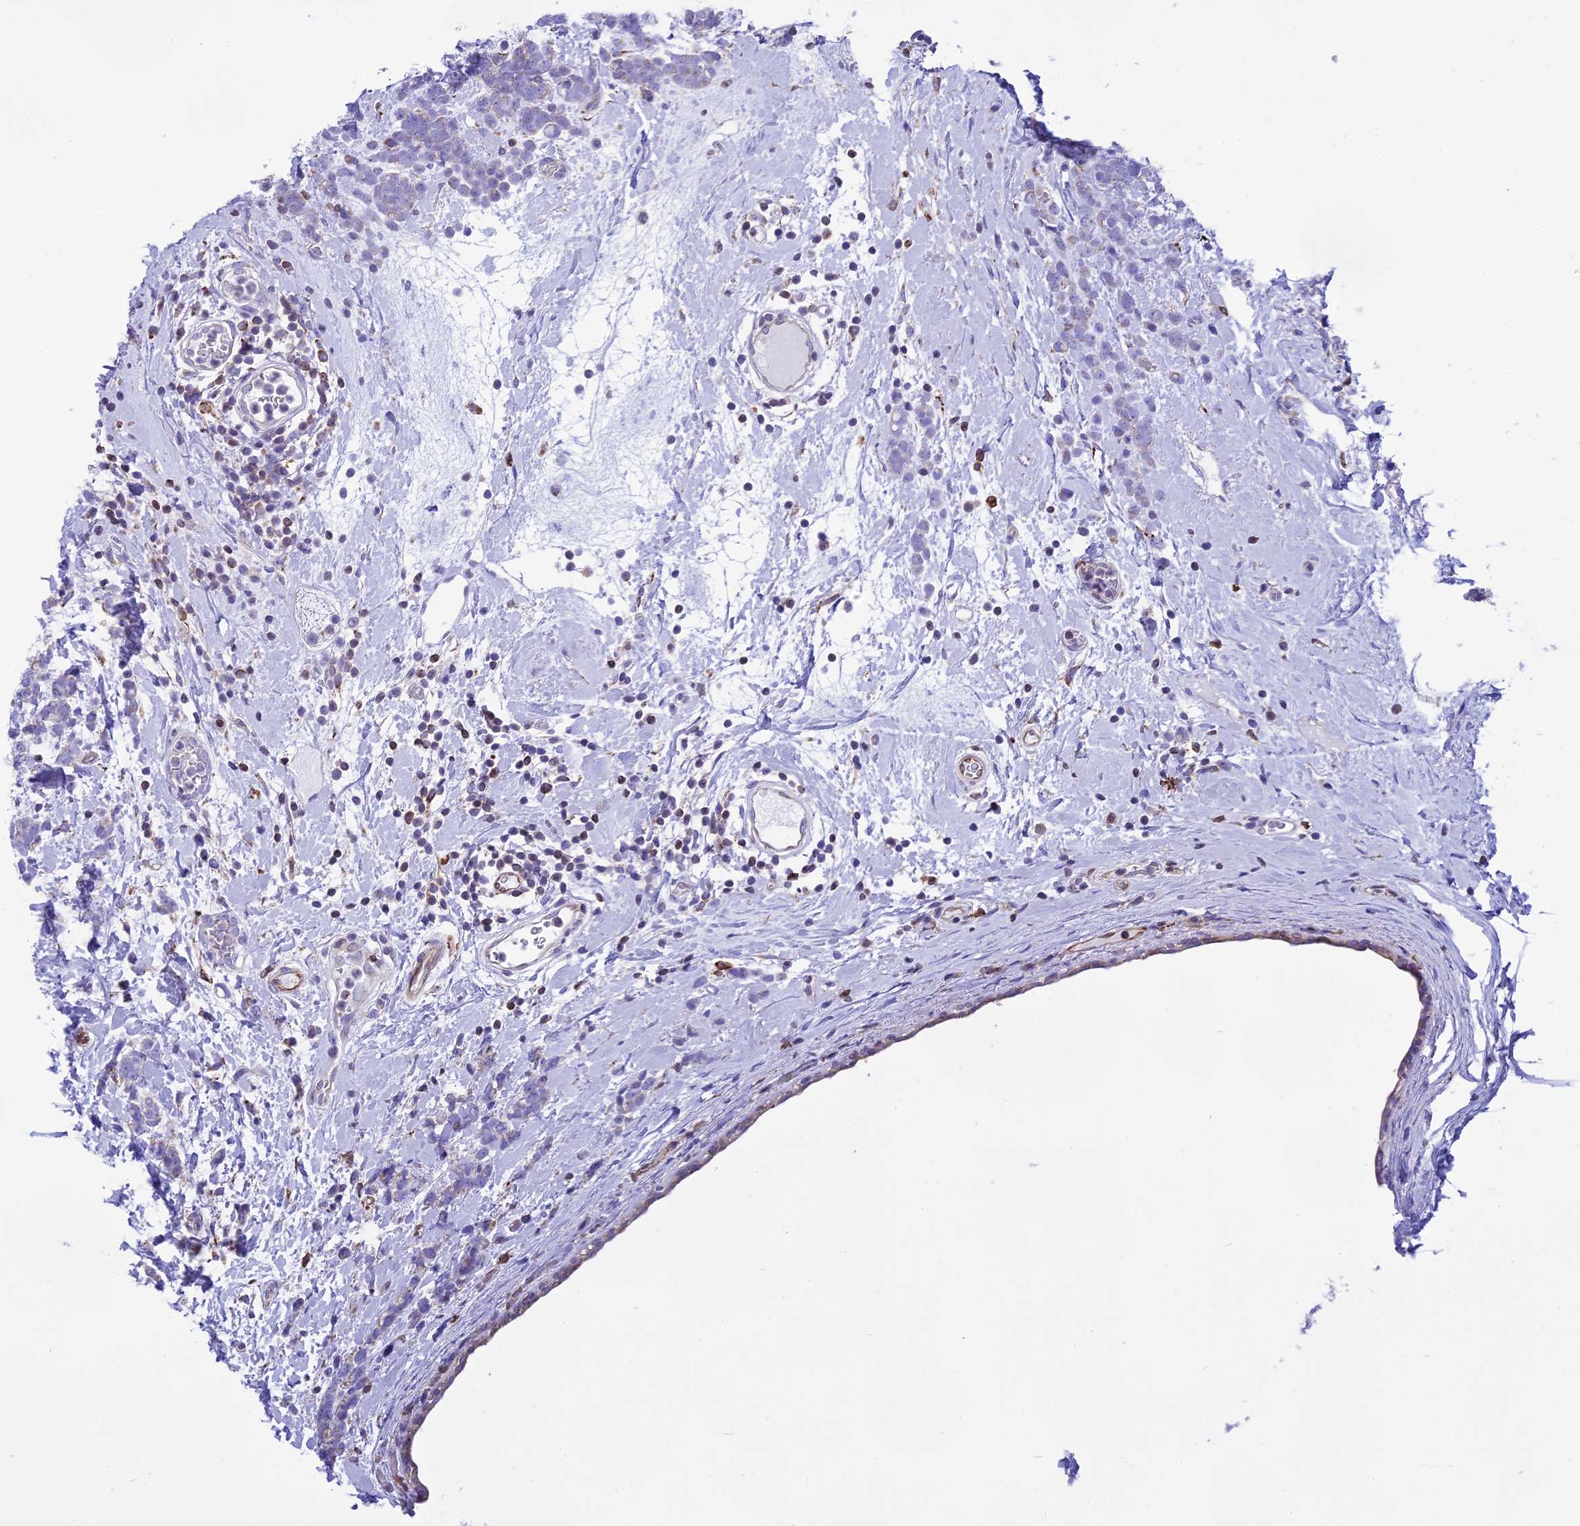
{"staining": {"intensity": "negative", "quantity": "none", "location": "none"}, "tissue": "breast cancer", "cell_type": "Tumor cells", "image_type": "cancer", "snomed": [{"axis": "morphology", "description": "Lobular carcinoma"}, {"axis": "topography", "description": "Breast"}], "caption": "An image of human breast lobular carcinoma is negative for staining in tumor cells.", "gene": "DOC2B", "patient": {"sex": "female", "age": 58}}